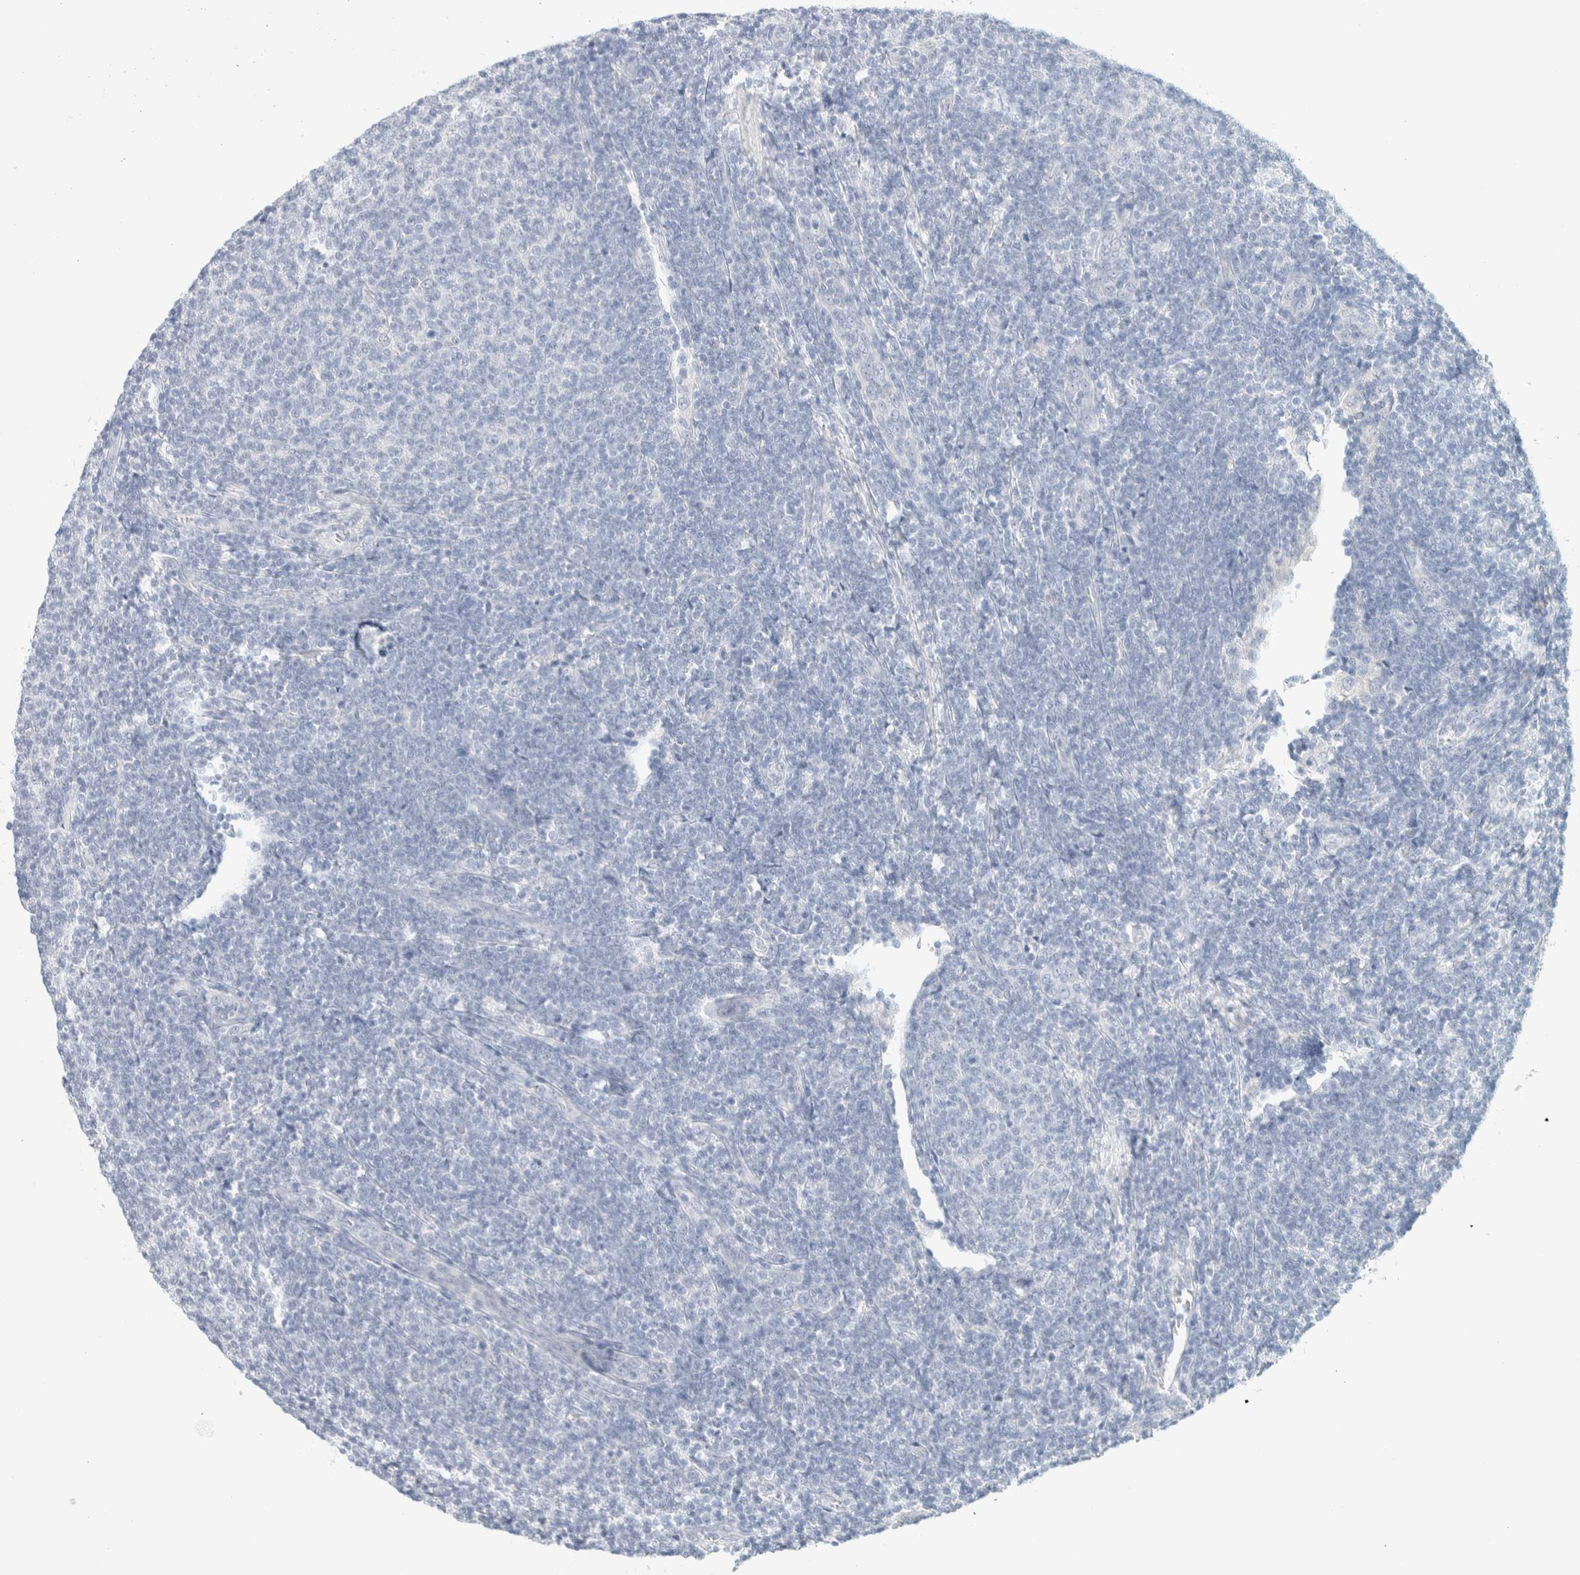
{"staining": {"intensity": "negative", "quantity": "none", "location": "none"}, "tissue": "lymphoma", "cell_type": "Tumor cells", "image_type": "cancer", "snomed": [{"axis": "morphology", "description": "Malignant lymphoma, non-Hodgkin's type, Low grade"}, {"axis": "topography", "description": "Lymph node"}], "caption": "The photomicrograph shows no significant expression in tumor cells of lymphoma. (Brightfield microscopy of DAB (3,3'-diaminobenzidine) IHC at high magnification).", "gene": "HEXD", "patient": {"sex": "male", "age": 66}}